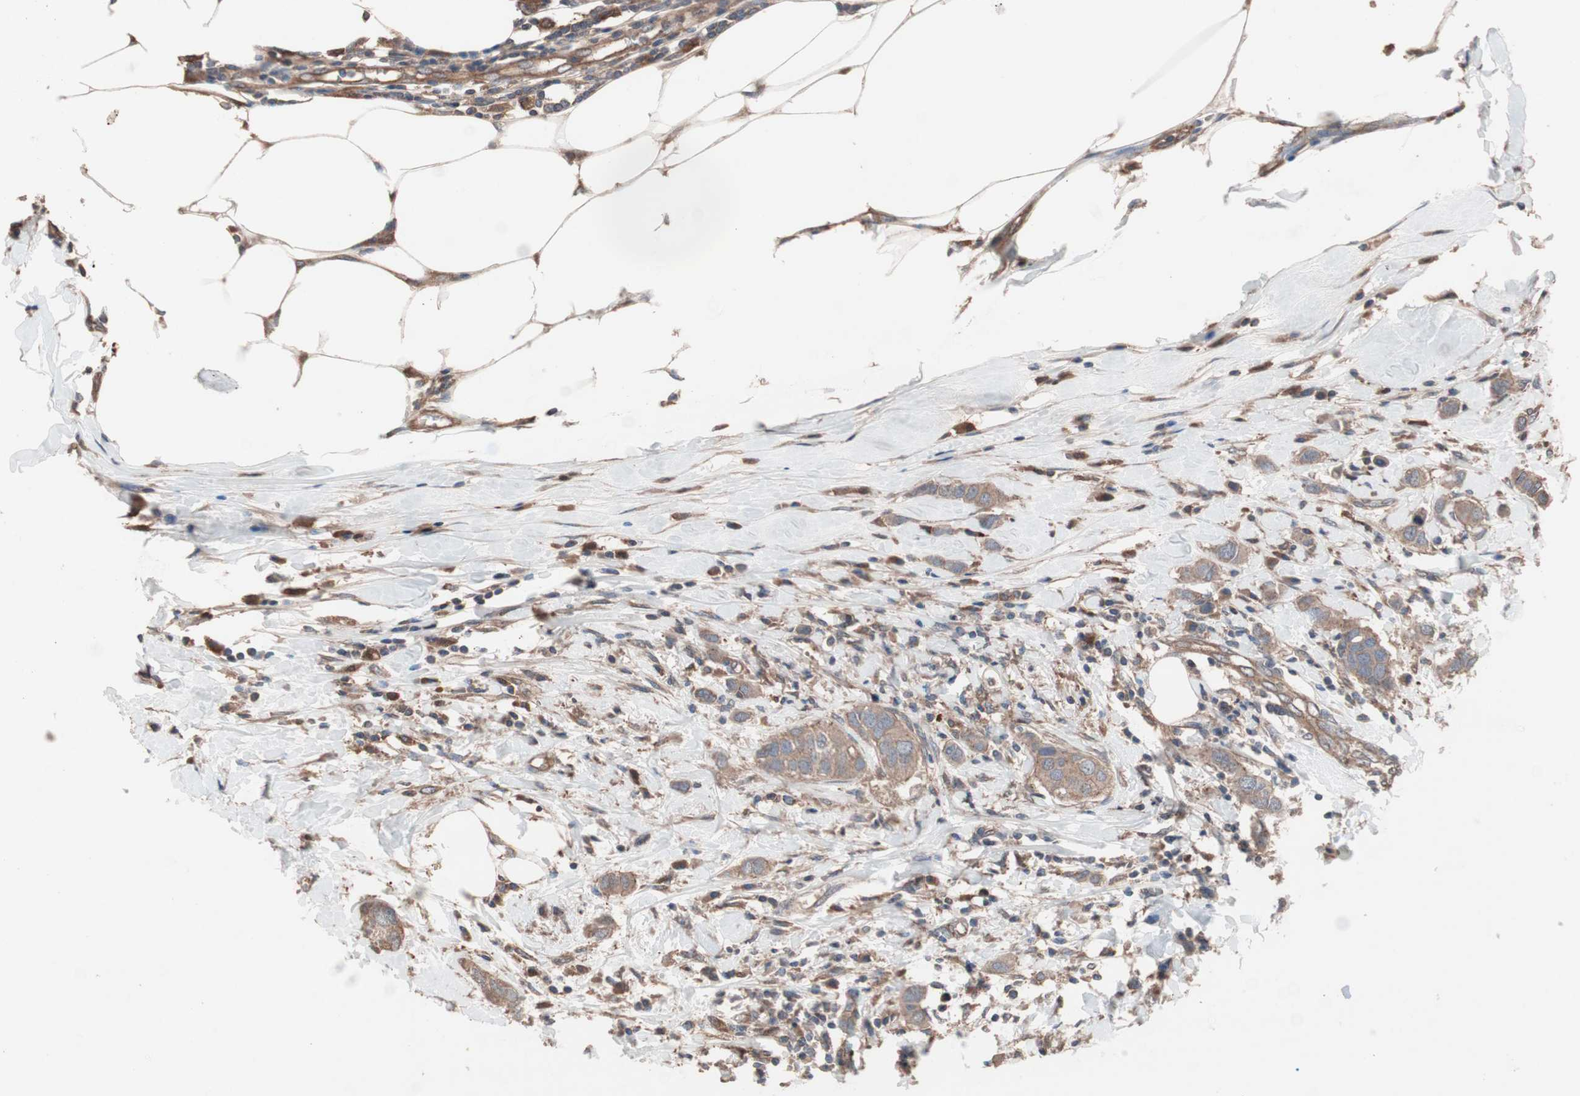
{"staining": {"intensity": "weak", "quantity": ">75%", "location": "cytoplasmic/membranous"}, "tissue": "breast cancer", "cell_type": "Tumor cells", "image_type": "cancer", "snomed": [{"axis": "morphology", "description": "Duct carcinoma"}, {"axis": "topography", "description": "Breast"}], "caption": "Weak cytoplasmic/membranous positivity for a protein is appreciated in about >75% of tumor cells of breast infiltrating ductal carcinoma using immunohistochemistry (IHC).", "gene": "ATG7", "patient": {"sex": "female", "age": 50}}